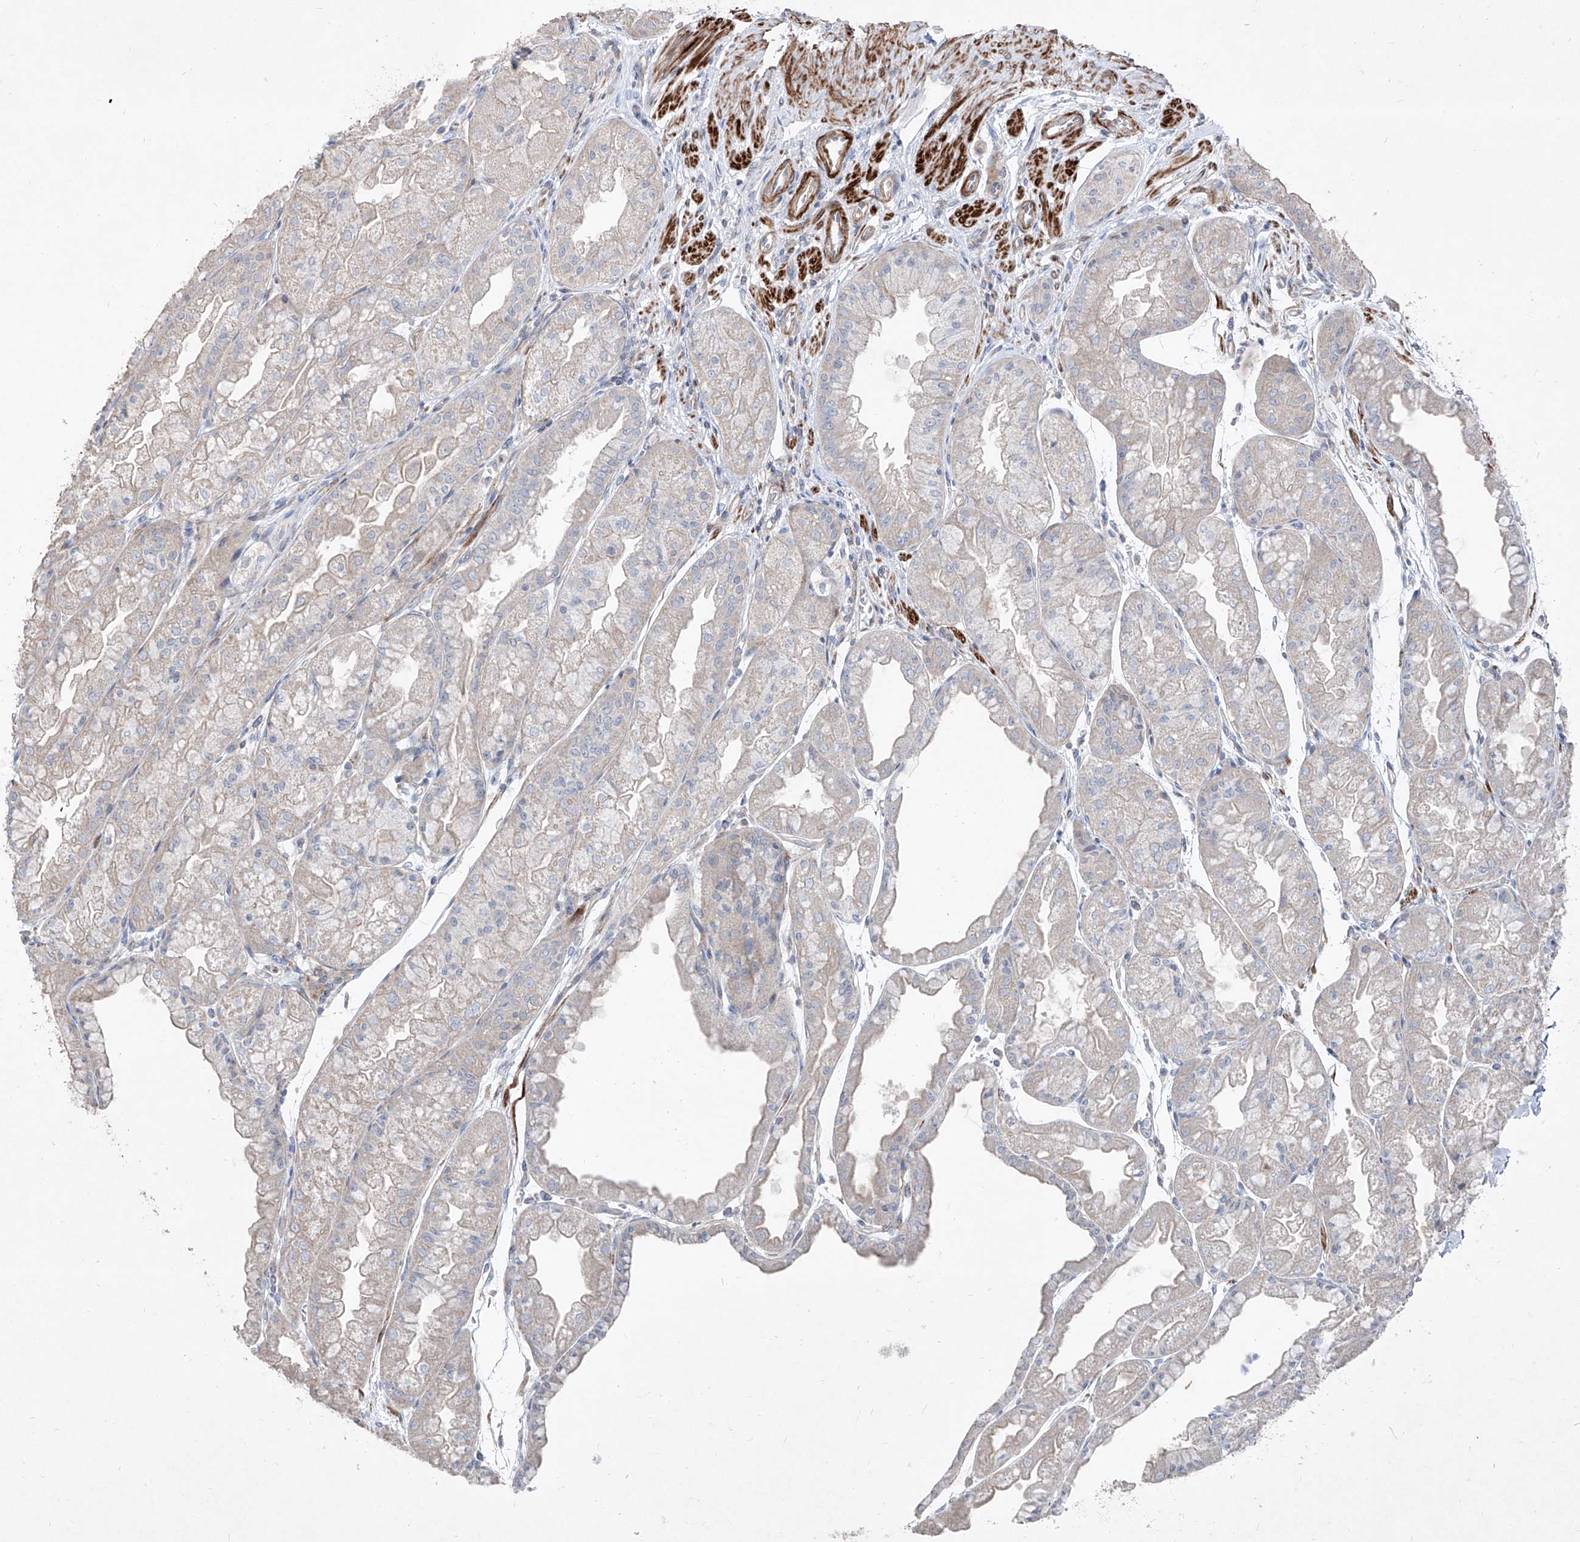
{"staining": {"intensity": "negative", "quantity": "none", "location": "none"}, "tissue": "stomach", "cell_type": "Glandular cells", "image_type": "normal", "snomed": [{"axis": "morphology", "description": "Normal tissue, NOS"}, {"axis": "topography", "description": "Stomach, upper"}], "caption": "Protein analysis of unremarkable stomach displays no significant expression in glandular cells.", "gene": "UFD1", "patient": {"sex": "male", "age": 47}}